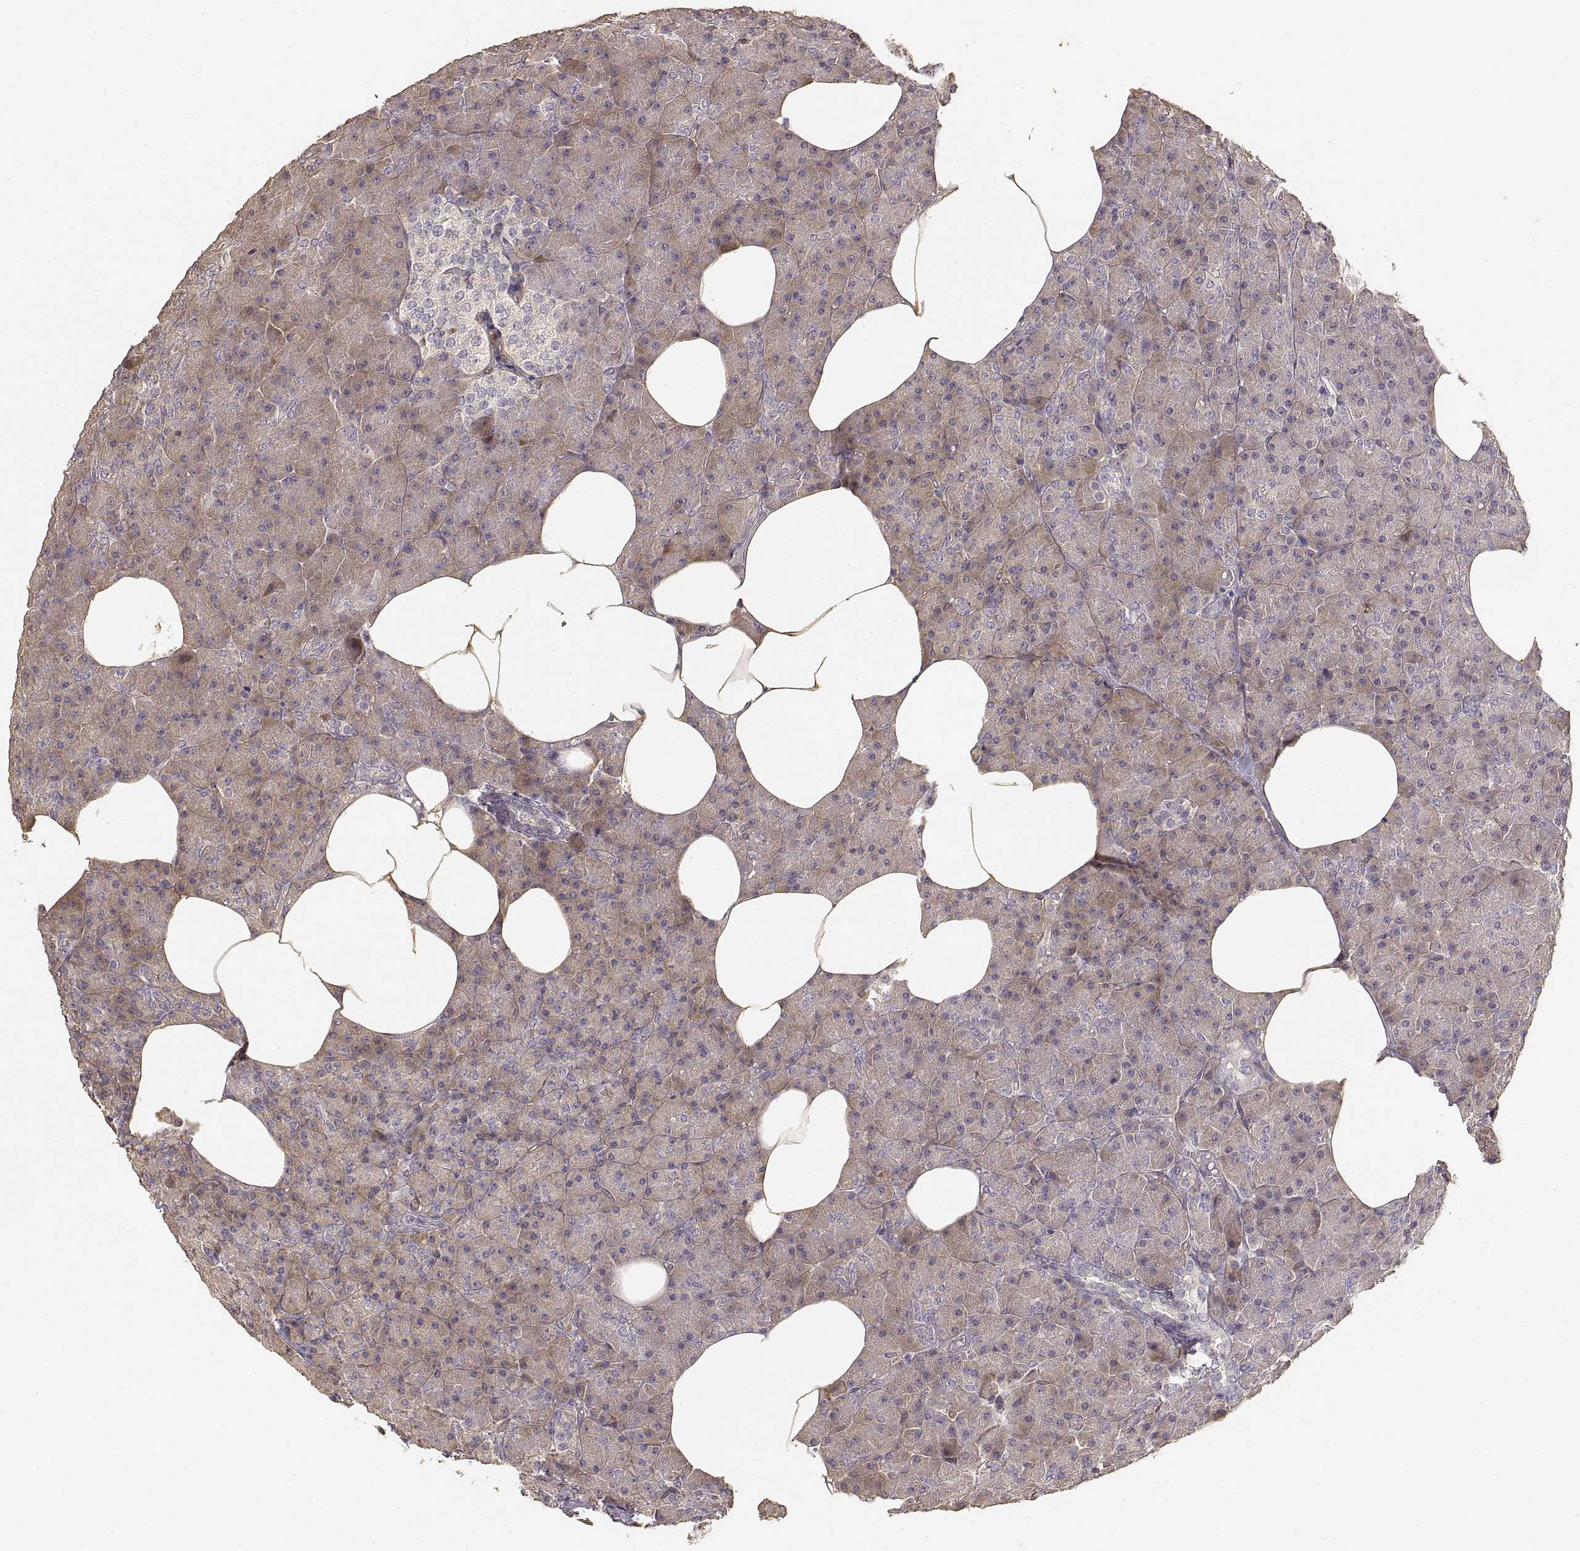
{"staining": {"intensity": "moderate", "quantity": ">75%", "location": "cytoplasmic/membranous"}, "tissue": "pancreas", "cell_type": "Exocrine glandular cells", "image_type": "normal", "snomed": [{"axis": "morphology", "description": "Normal tissue, NOS"}, {"axis": "topography", "description": "Pancreas"}], "caption": "About >75% of exocrine glandular cells in benign pancreas exhibit moderate cytoplasmic/membranous protein staining as visualized by brown immunohistochemical staining.", "gene": "LAMA4", "patient": {"sex": "female", "age": 45}}